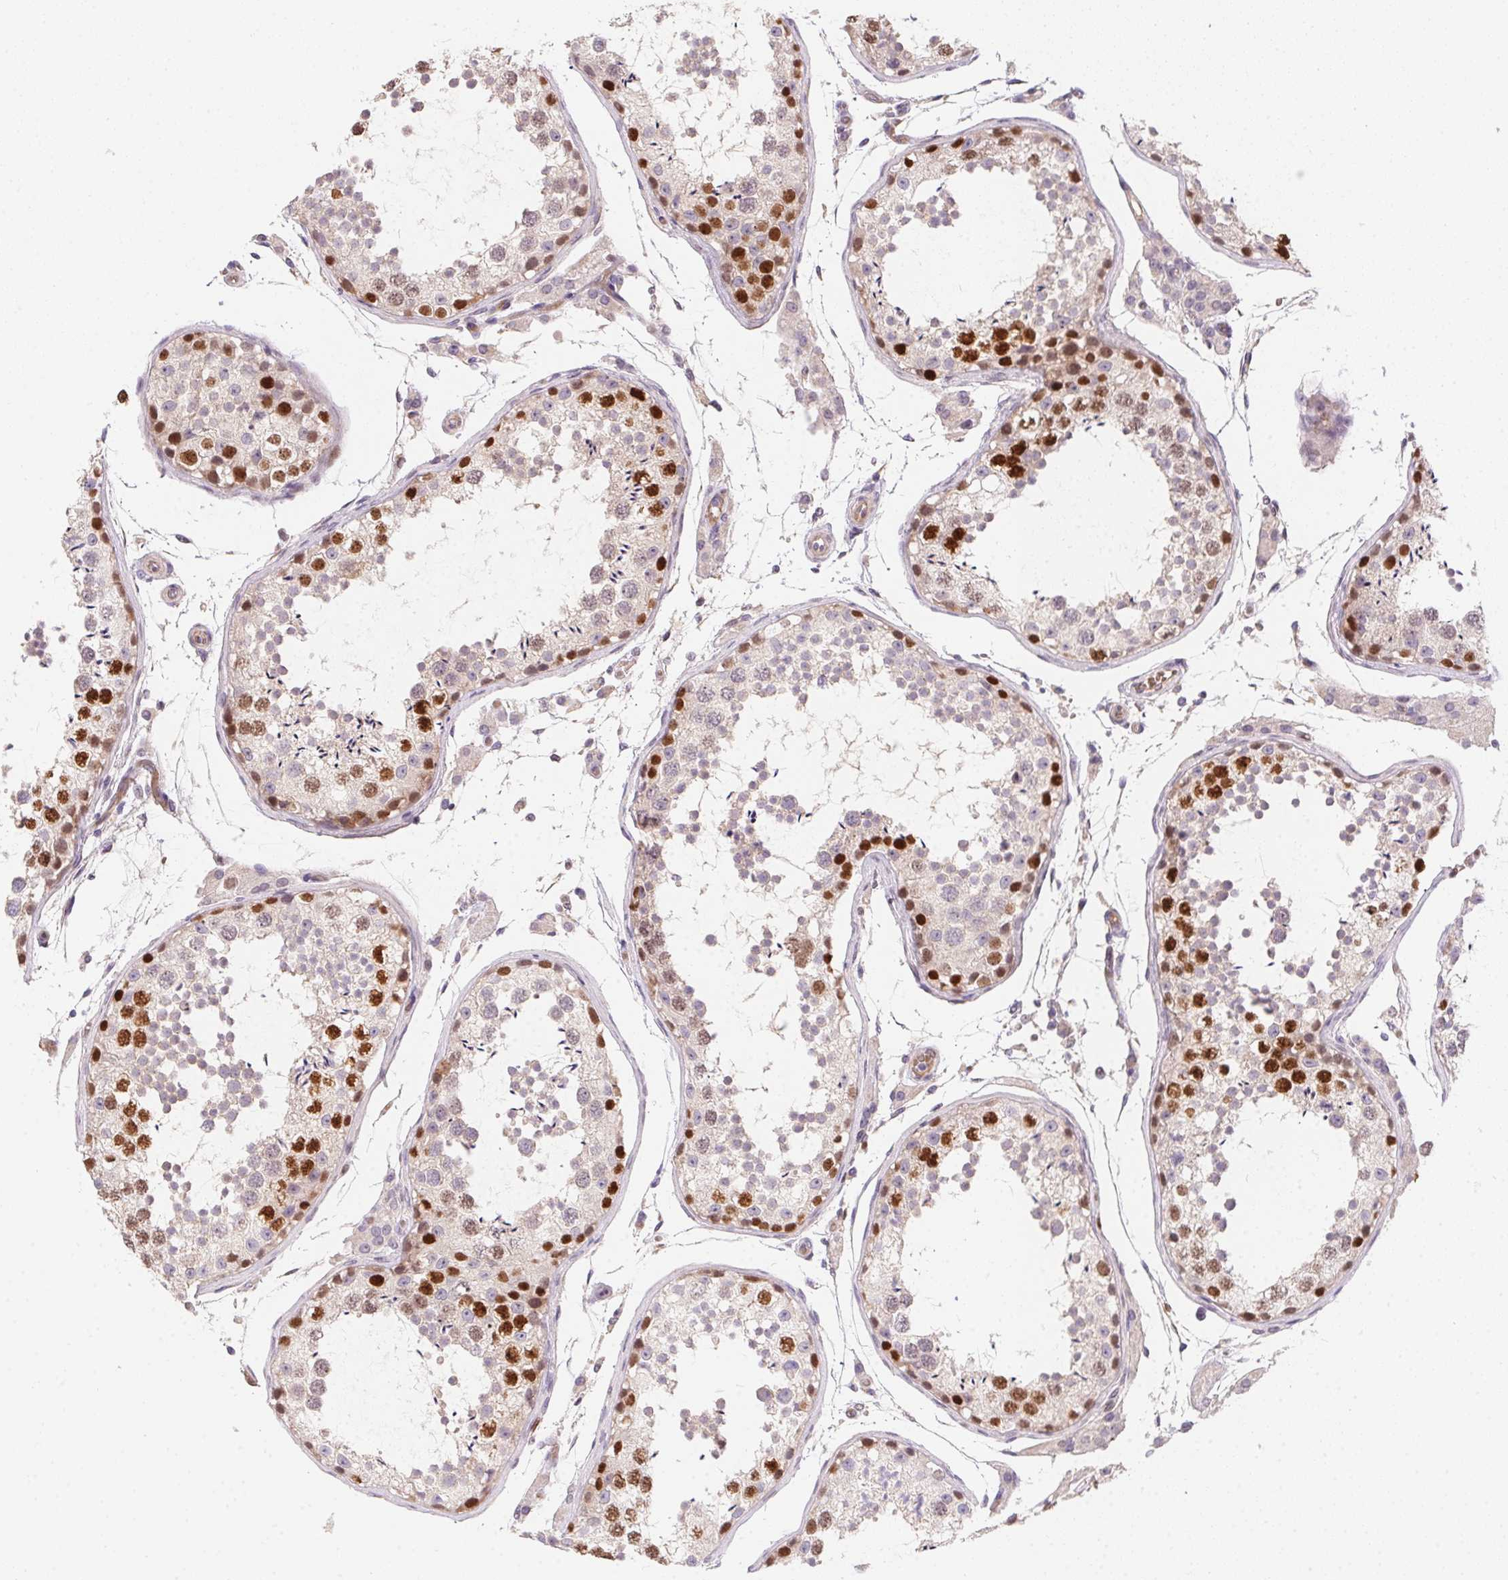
{"staining": {"intensity": "strong", "quantity": "25%-75%", "location": "nuclear"}, "tissue": "testis", "cell_type": "Cells in seminiferous ducts", "image_type": "normal", "snomed": [{"axis": "morphology", "description": "Normal tissue, NOS"}, {"axis": "topography", "description": "Testis"}], "caption": "Immunohistochemical staining of normal human testis shows 25%-75% levels of strong nuclear protein positivity in approximately 25%-75% of cells in seminiferous ducts. The staining was performed using DAB, with brown indicating positive protein expression. Nuclei are stained blue with hematoxylin.", "gene": "HELLS", "patient": {"sex": "male", "age": 29}}